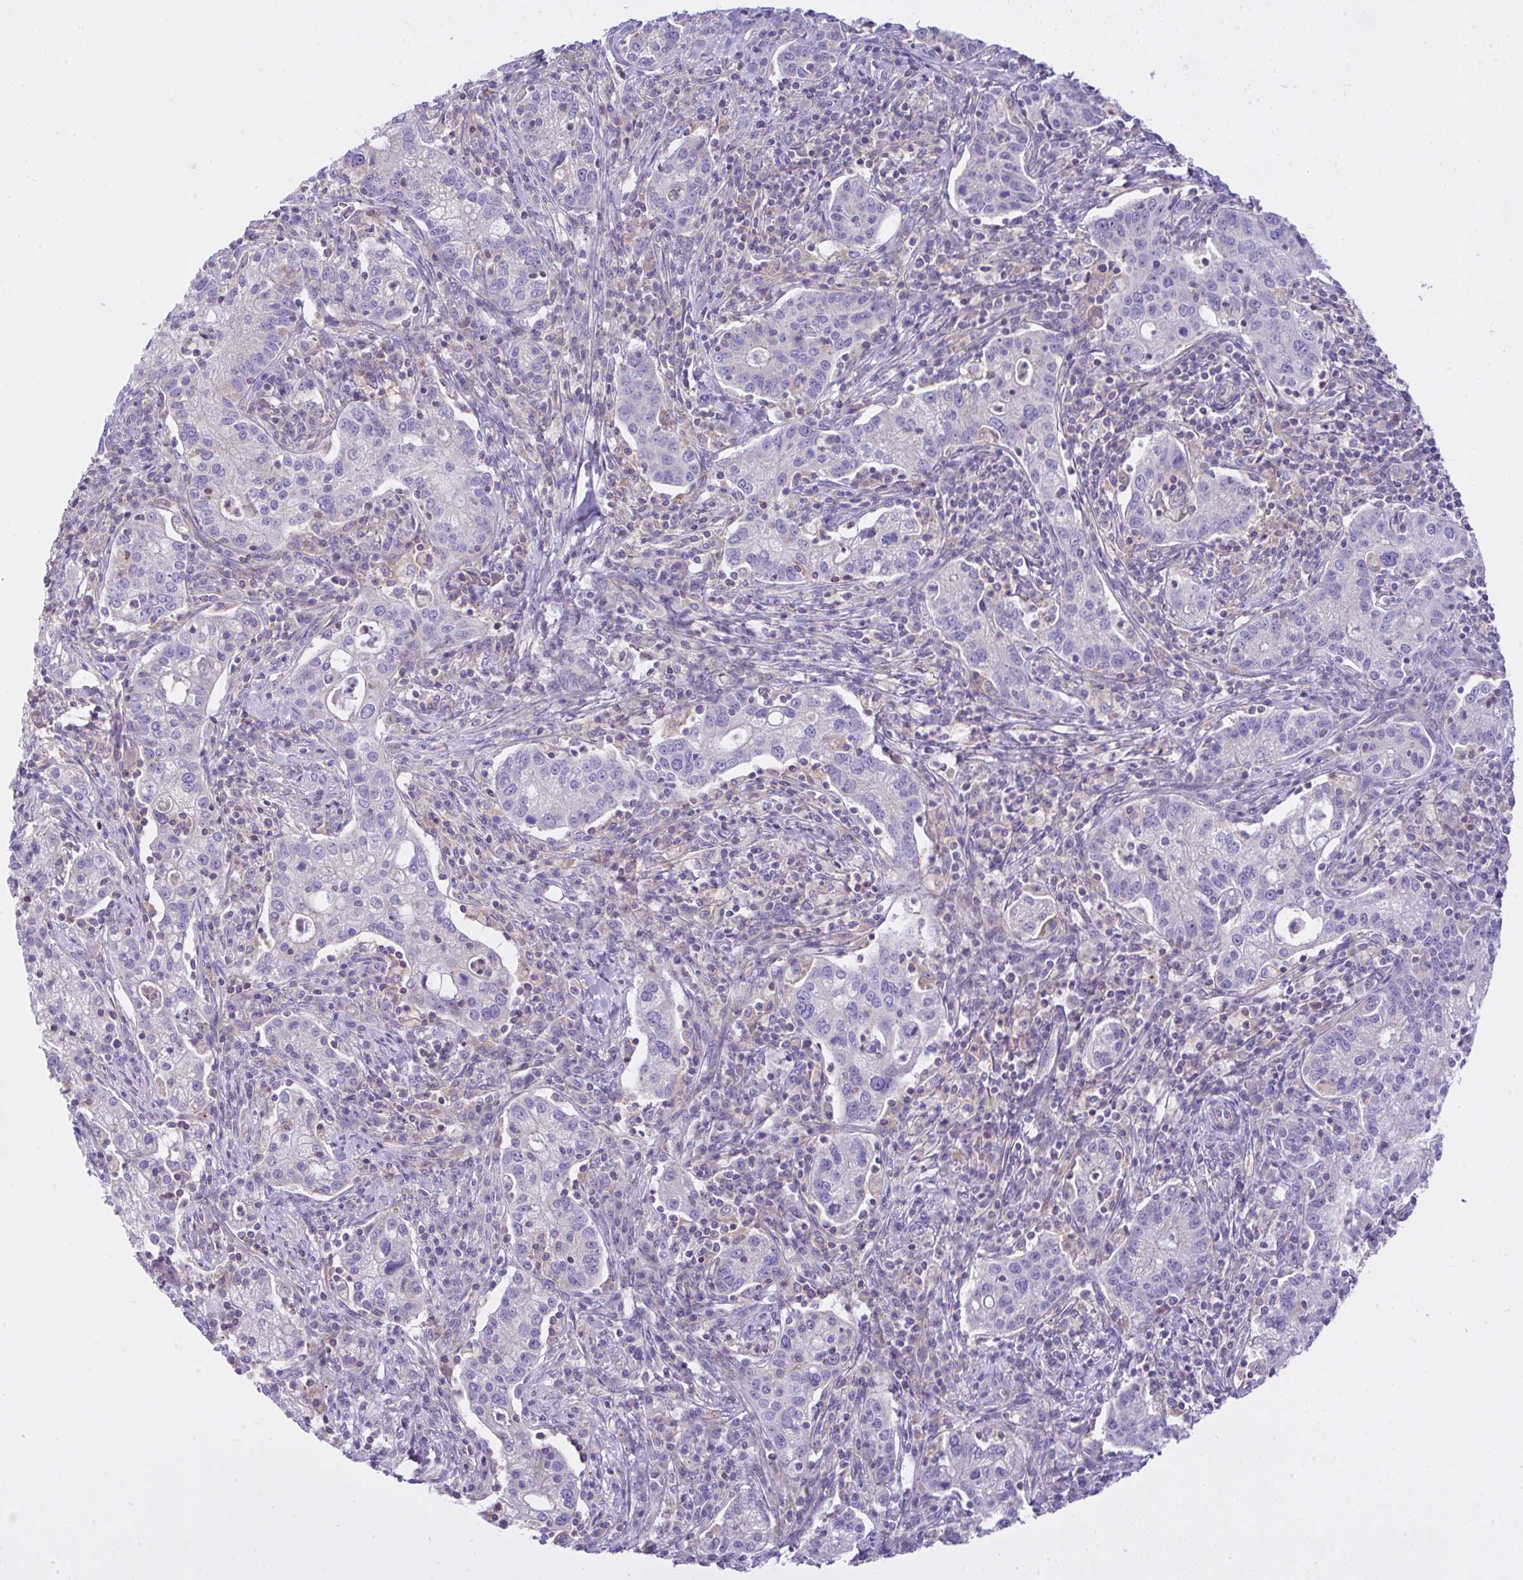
{"staining": {"intensity": "negative", "quantity": "none", "location": "none"}, "tissue": "cervical cancer", "cell_type": "Tumor cells", "image_type": "cancer", "snomed": [{"axis": "morphology", "description": "Normal tissue, NOS"}, {"axis": "morphology", "description": "Adenocarcinoma, NOS"}, {"axis": "topography", "description": "Cervix"}], "caption": "A photomicrograph of human cervical adenocarcinoma is negative for staining in tumor cells.", "gene": "CCDC142", "patient": {"sex": "female", "age": 44}}